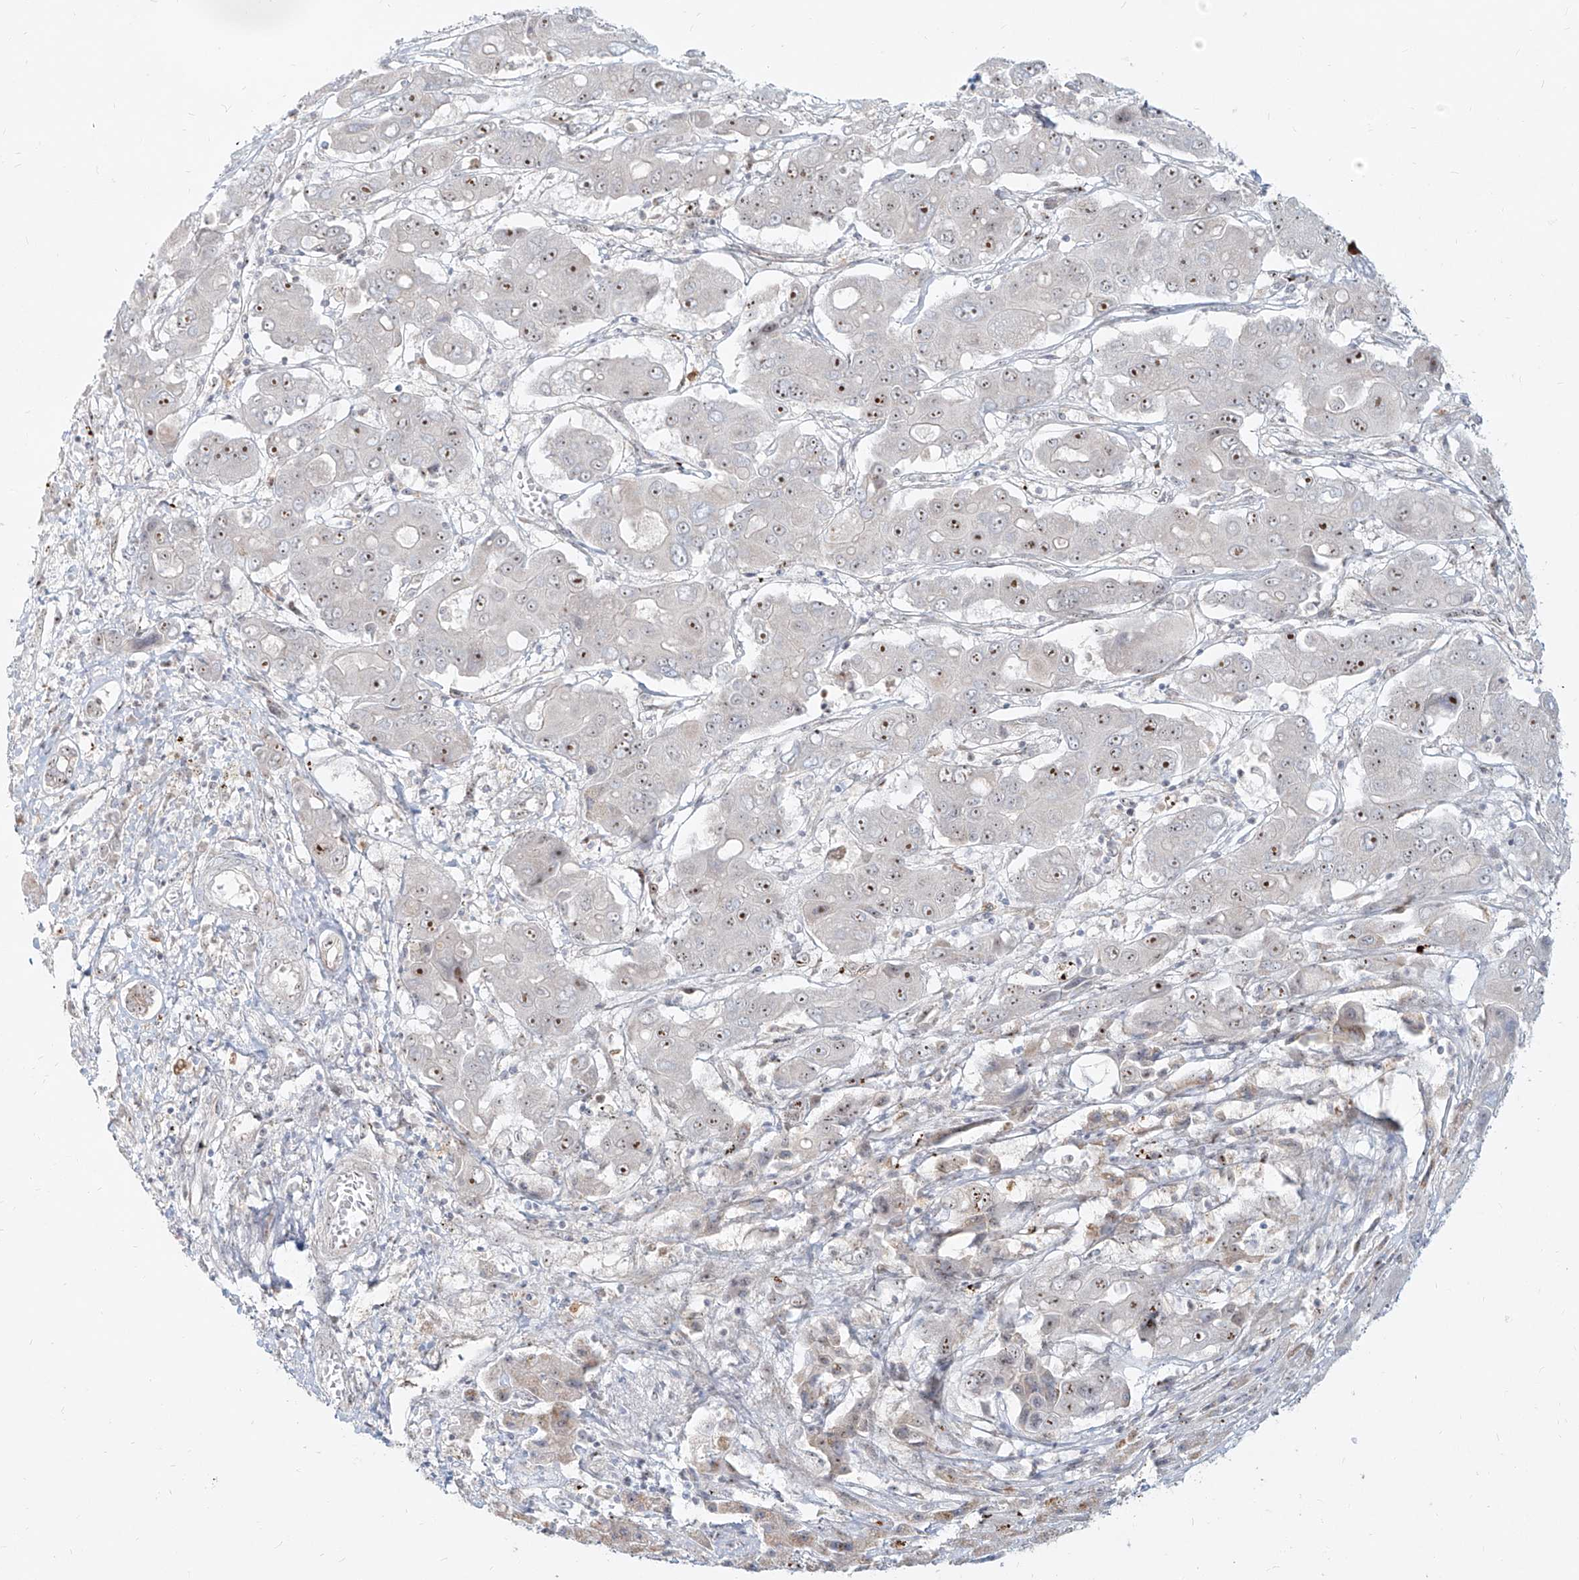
{"staining": {"intensity": "moderate", "quantity": ">75%", "location": "nuclear"}, "tissue": "liver cancer", "cell_type": "Tumor cells", "image_type": "cancer", "snomed": [{"axis": "morphology", "description": "Cholangiocarcinoma"}, {"axis": "topography", "description": "Liver"}], "caption": "Tumor cells display moderate nuclear staining in approximately >75% of cells in liver cholangiocarcinoma. The staining was performed using DAB to visualize the protein expression in brown, while the nuclei were stained in blue with hematoxylin (Magnification: 20x).", "gene": "BYSL", "patient": {"sex": "male", "age": 67}}